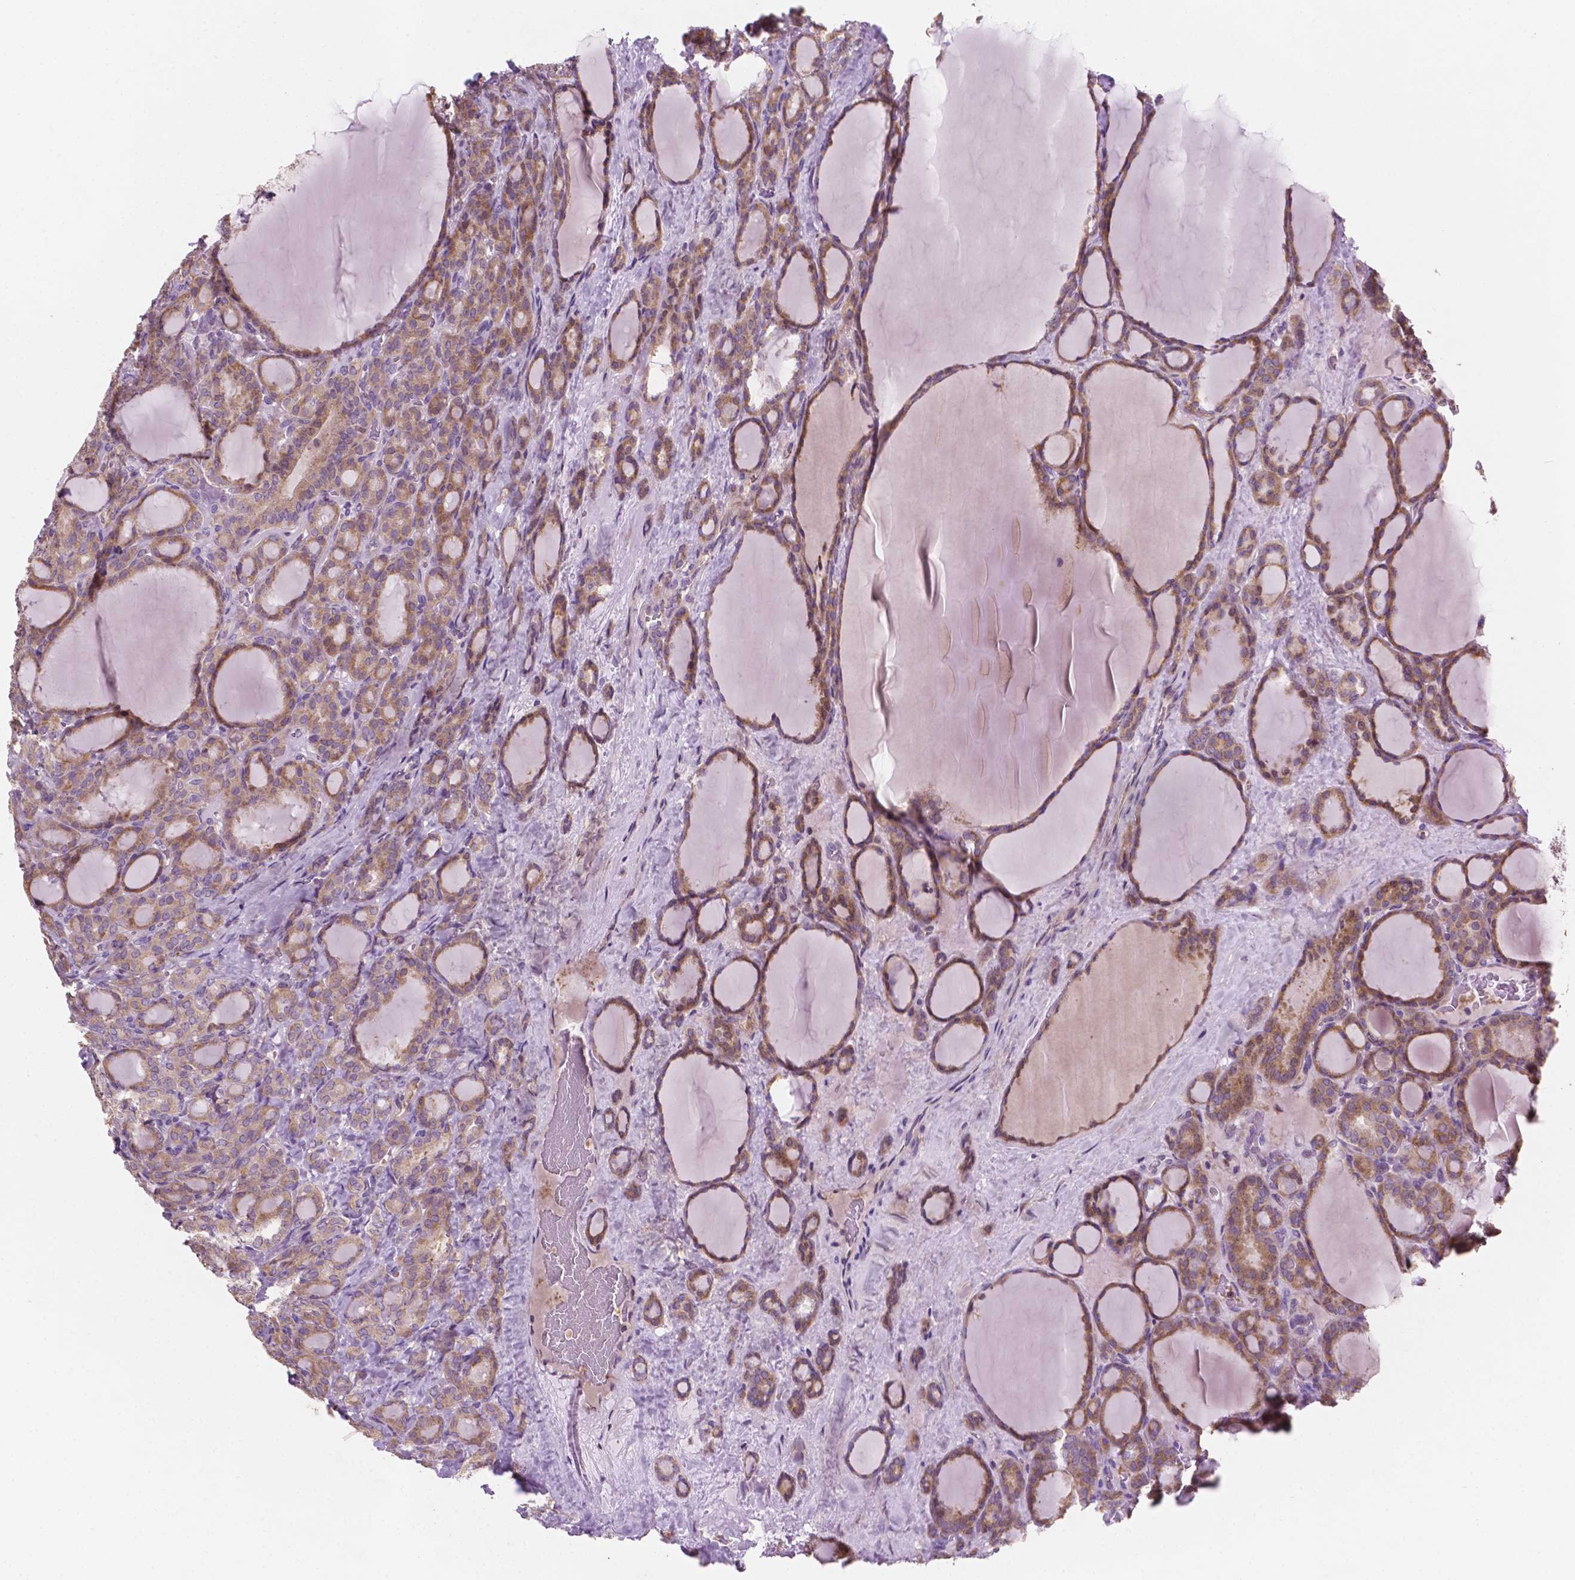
{"staining": {"intensity": "weak", "quantity": ">75%", "location": "cytoplasmic/membranous"}, "tissue": "thyroid cancer", "cell_type": "Tumor cells", "image_type": "cancer", "snomed": [{"axis": "morphology", "description": "Normal tissue, NOS"}, {"axis": "morphology", "description": "Follicular adenoma carcinoma, NOS"}, {"axis": "topography", "description": "Thyroid gland"}], "caption": "Immunohistochemical staining of human follicular adenoma carcinoma (thyroid) shows weak cytoplasmic/membranous protein expression in about >75% of tumor cells.", "gene": "LRP1B", "patient": {"sex": "female", "age": 31}}